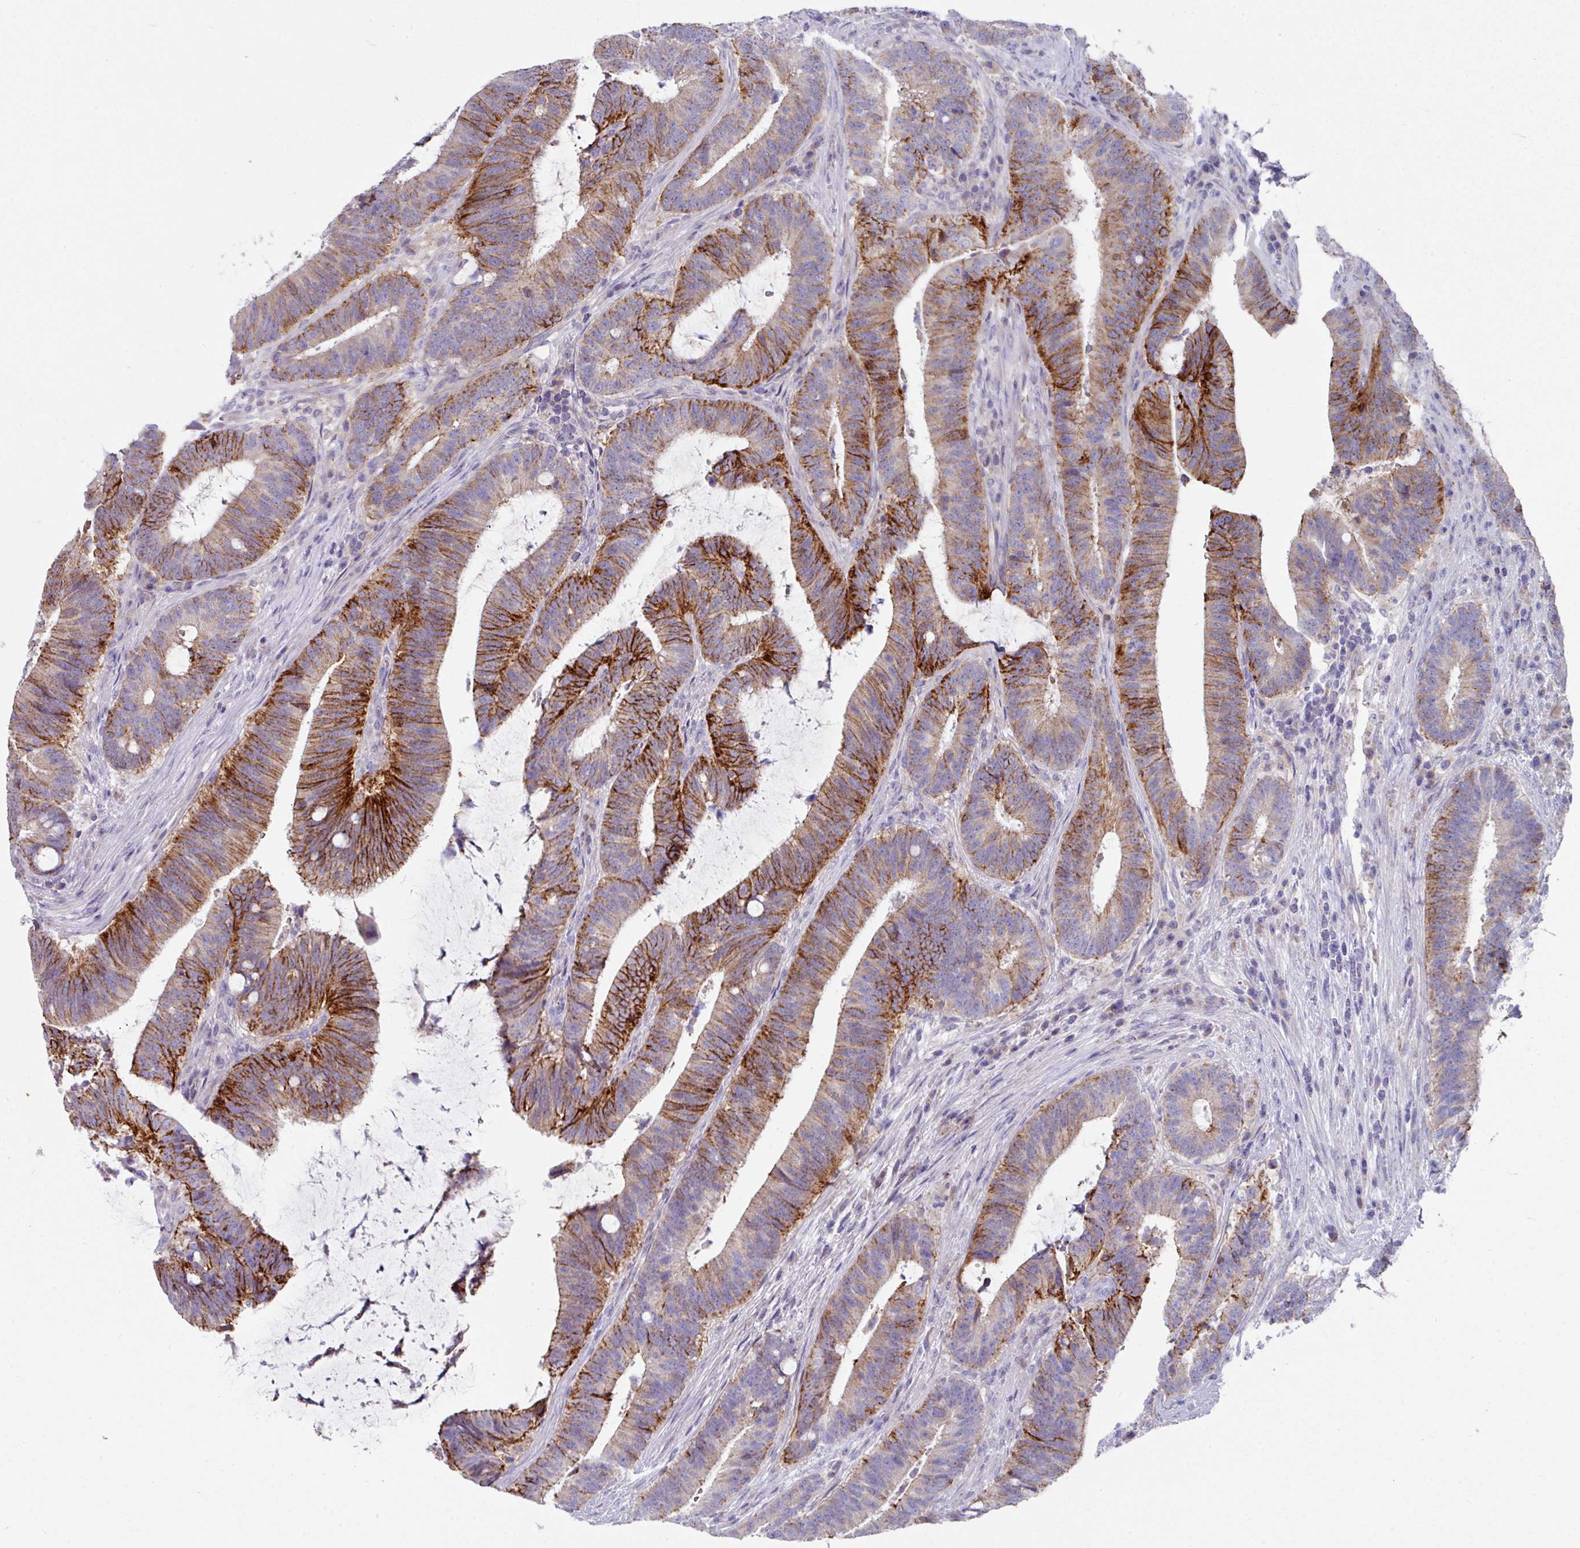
{"staining": {"intensity": "strong", "quantity": "25%-75%", "location": "cytoplasmic/membranous"}, "tissue": "colorectal cancer", "cell_type": "Tumor cells", "image_type": "cancer", "snomed": [{"axis": "morphology", "description": "Adenocarcinoma, NOS"}, {"axis": "topography", "description": "Colon"}], "caption": "High-power microscopy captured an immunohistochemistry photomicrograph of adenocarcinoma (colorectal), revealing strong cytoplasmic/membranous positivity in approximately 25%-75% of tumor cells.", "gene": "CLDN1", "patient": {"sex": "female", "age": 43}}